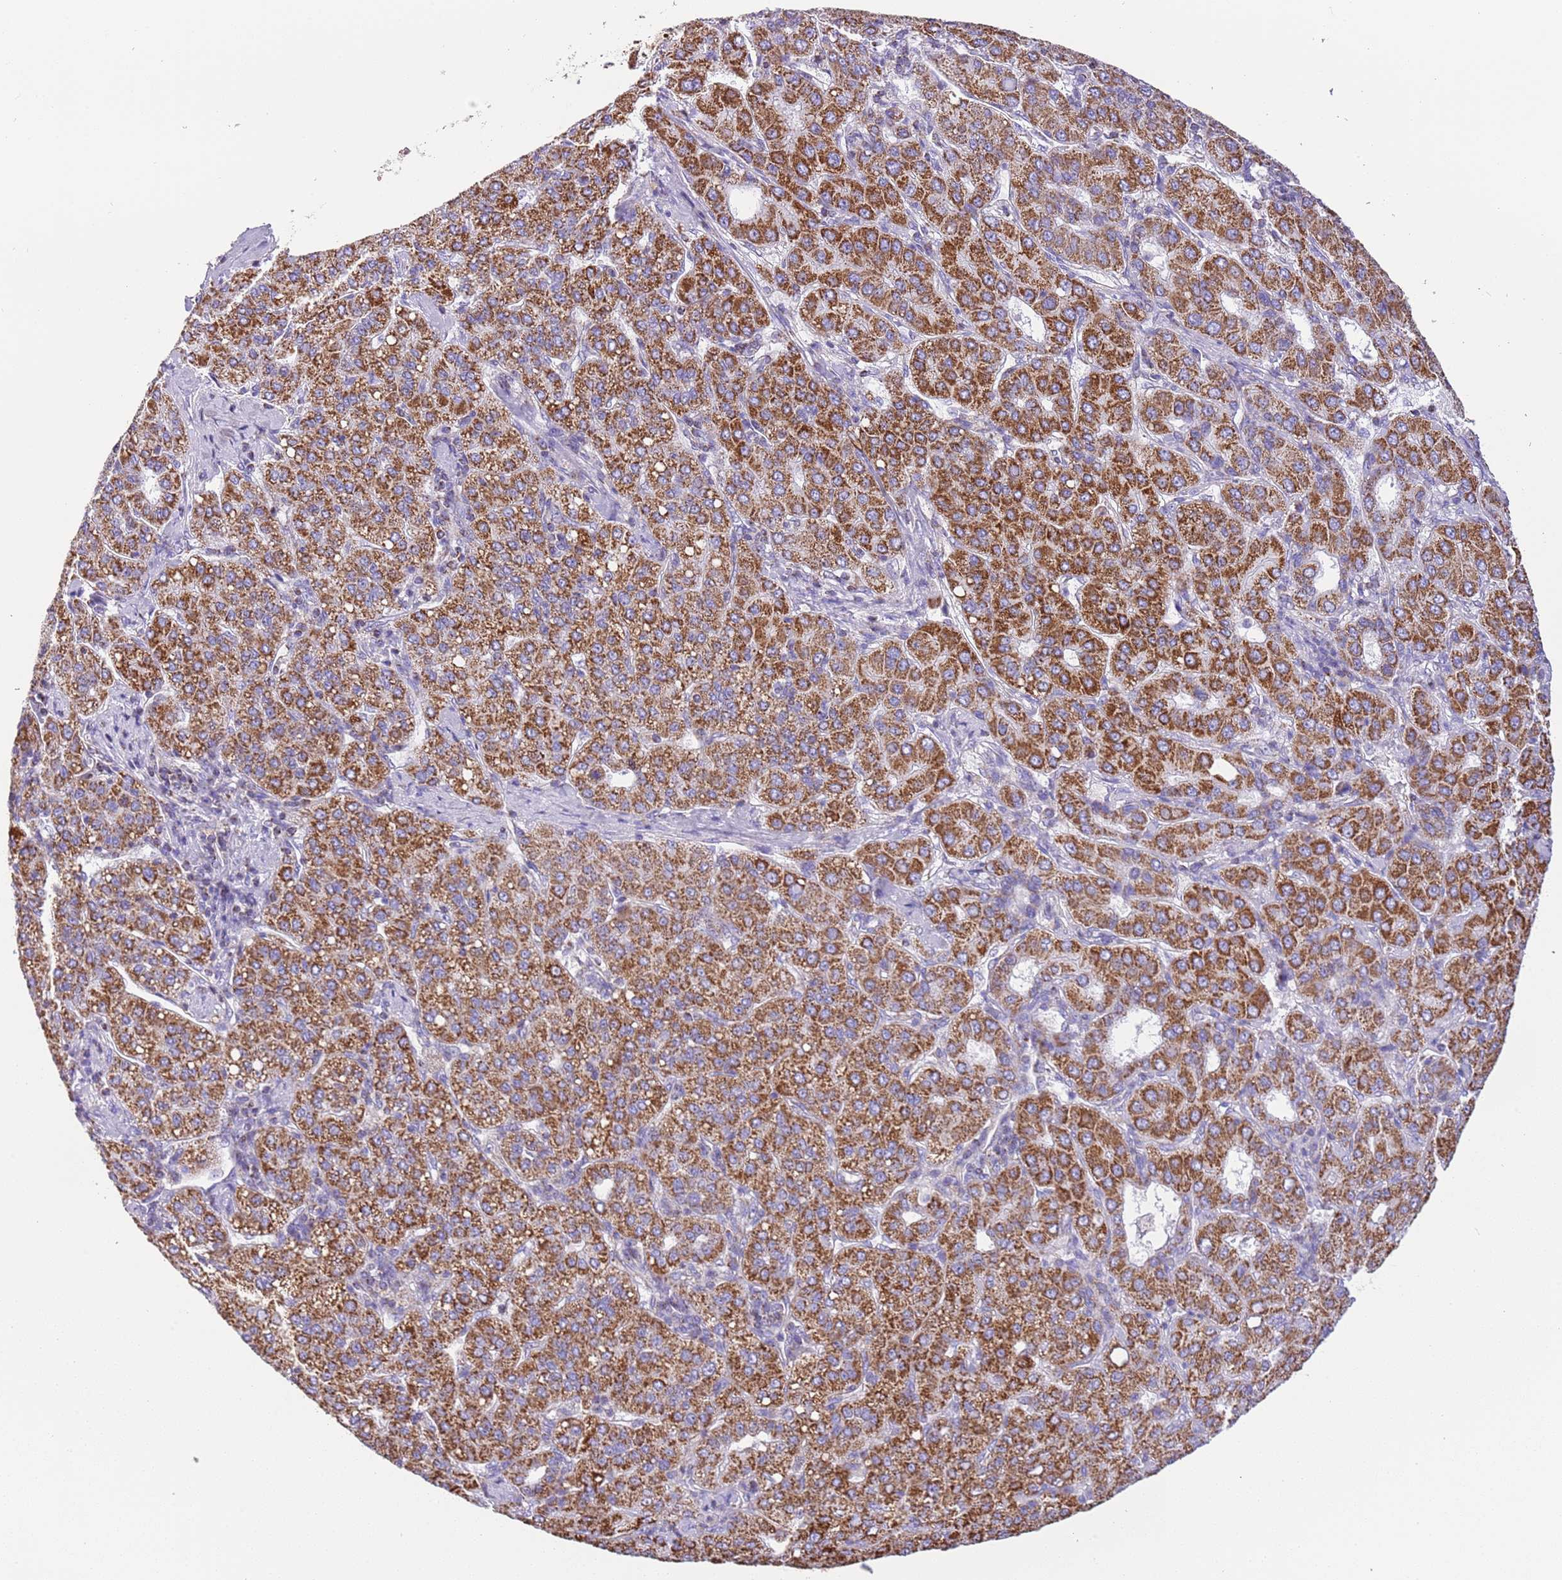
{"staining": {"intensity": "strong", "quantity": ">75%", "location": "cytoplasmic/membranous"}, "tissue": "liver cancer", "cell_type": "Tumor cells", "image_type": "cancer", "snomed": [{"axis": "morphology", "description": "Carcinoma, Hepatocellular, NOS"}, {"axis": "topography", "description": "Liver"}], "caption": "Tumor cells show strong cytoplasmic/membranous expression in approximately >75% of cells in hepatocellular carcinoma (liver).", "gene": "SUCLG2", "patient": {"sex": "male", "age": 65}}